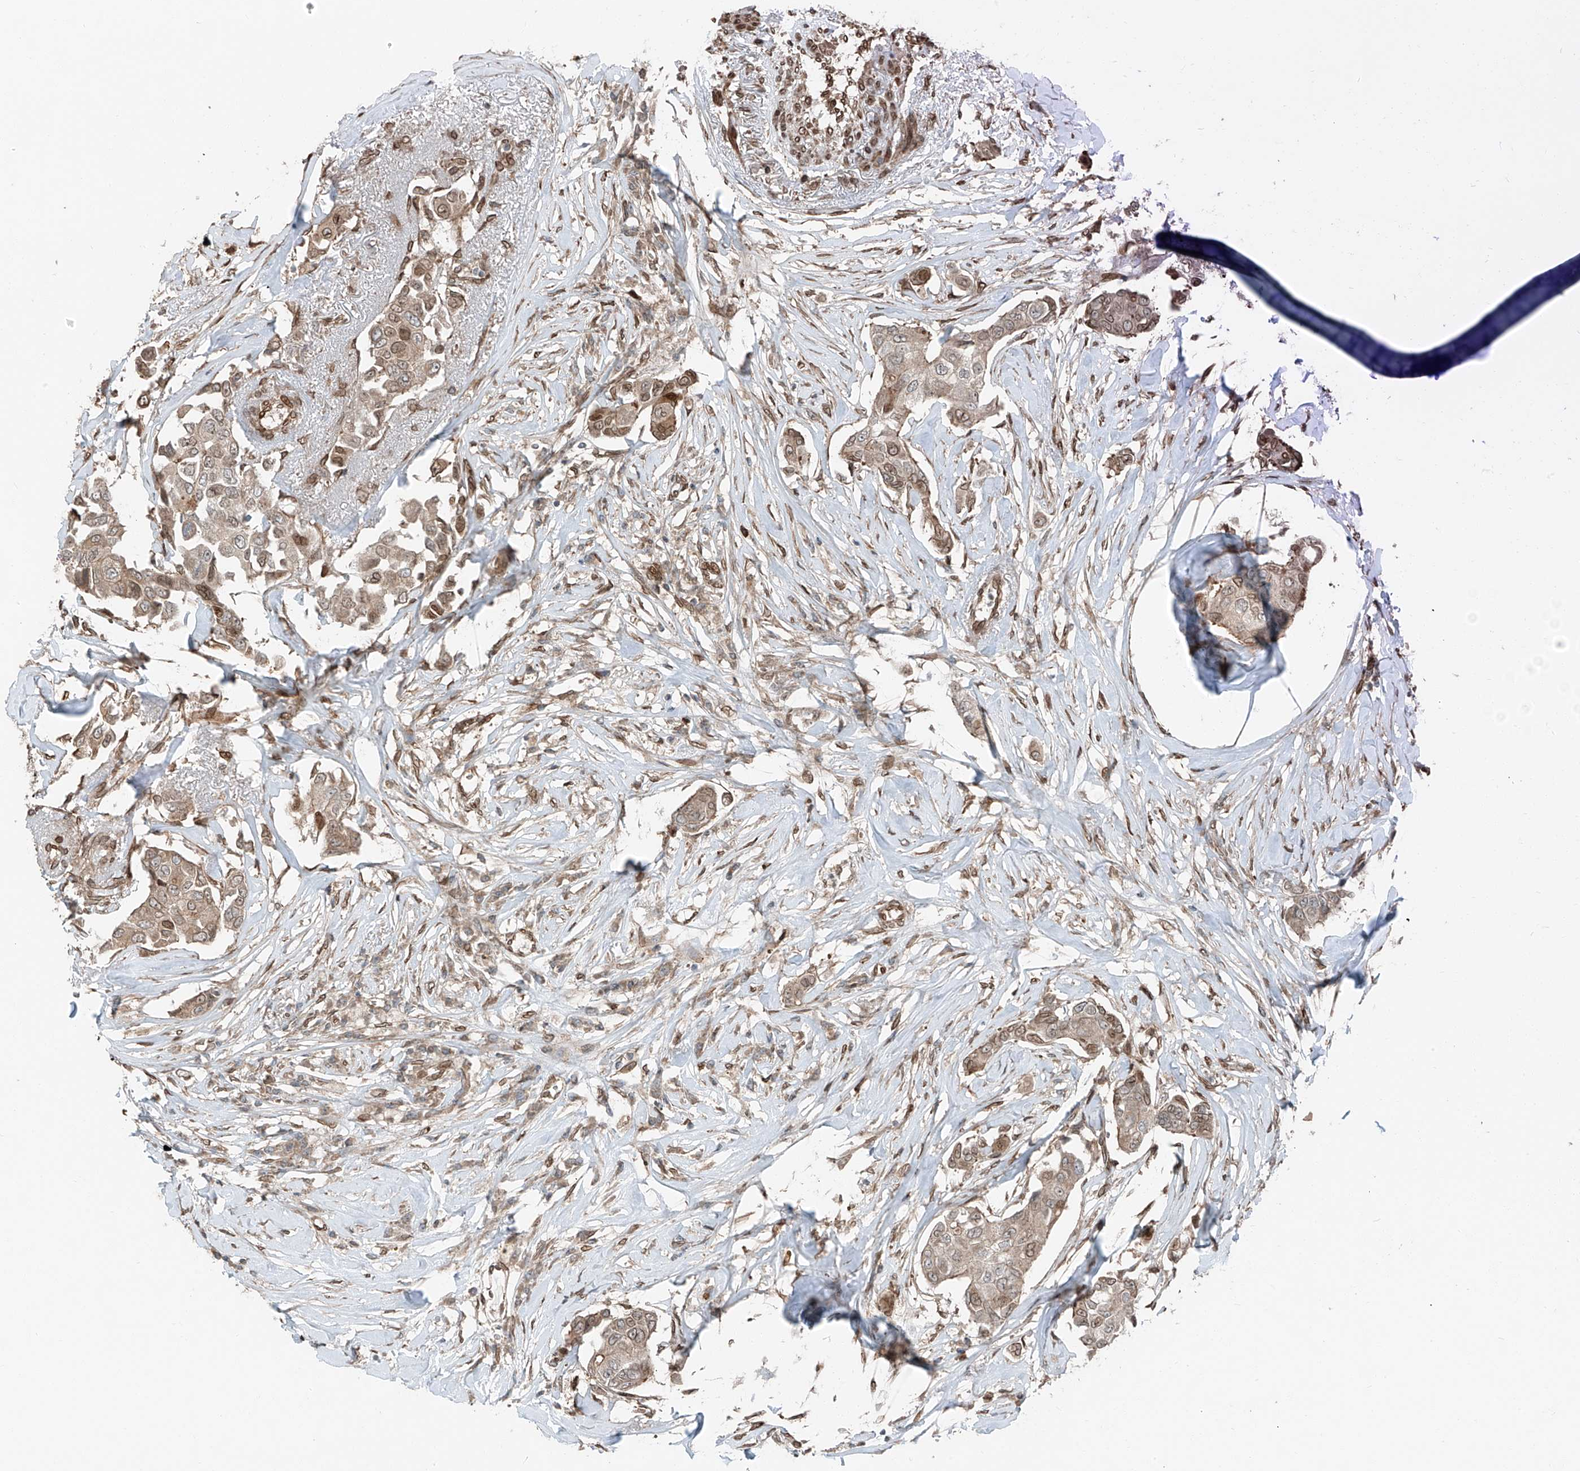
{"staining": {"intensity": "moderate", "quantity": "<25%", "location": "cytoplasmic/membranous,nuclear"}, "tissue": "breast cancer", "cell_type": "Tumor cells", "image_type": "cancer", "snomed": [{"axis": "morphology", "description": "Duct carcinoma"}, {"axis": "topography", "description": "Breast"}], "caption": "Invasive ductal carcinoma (breast) stained with a brown dye displays moderate cytoplasmic/membranous and nuclear positive staining in about <25% of tumor cells.", "gene": "CEP162", "patient": {"sex": "female", "age": 80}}